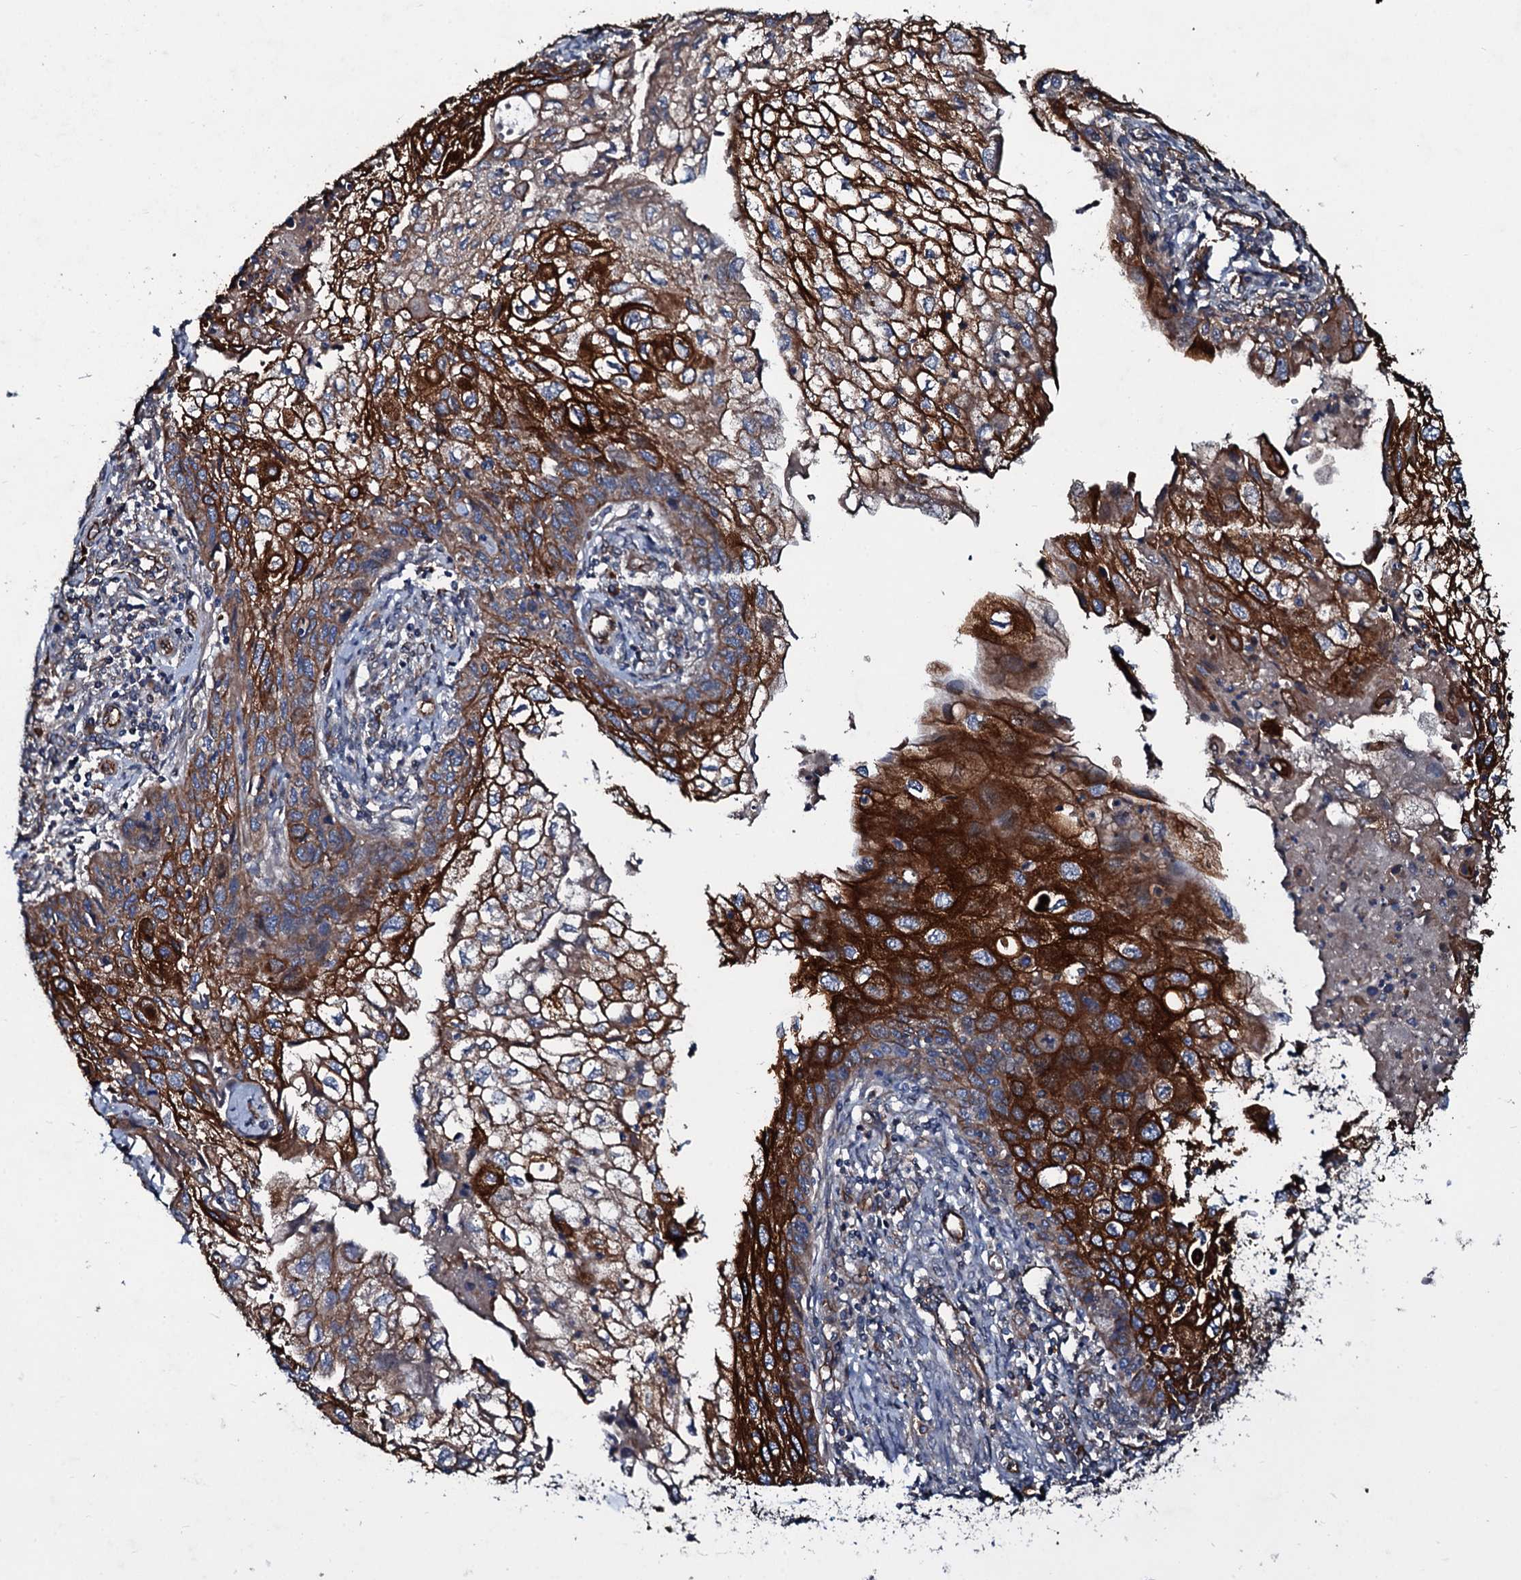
{"staining": {"intensity": "strong", "quantity": "25%-75%", "location": "cytoplasmic/membranous"}, "tissue": "cervical cancer", "cell_type": "Tumor cells", "image_type": "cancer", "snomed": [{"axis": "morphology", "description": "Squamous cell carcinoma, NOS"}, {"axis": "topography", "description": "Cervix"}], "caption": "Protein expression analysis of cervical squamous cell carcinoma displays strong cytoplasmic/membranous positivity in about 25%-75% of tumor cells. (DAB (3,3'-diaminobenzidine) IHC, brown staining for protein, blue staining for nuclei).", "gene": "DMAC2", "patient": {"sex": "female", "age": 67}}